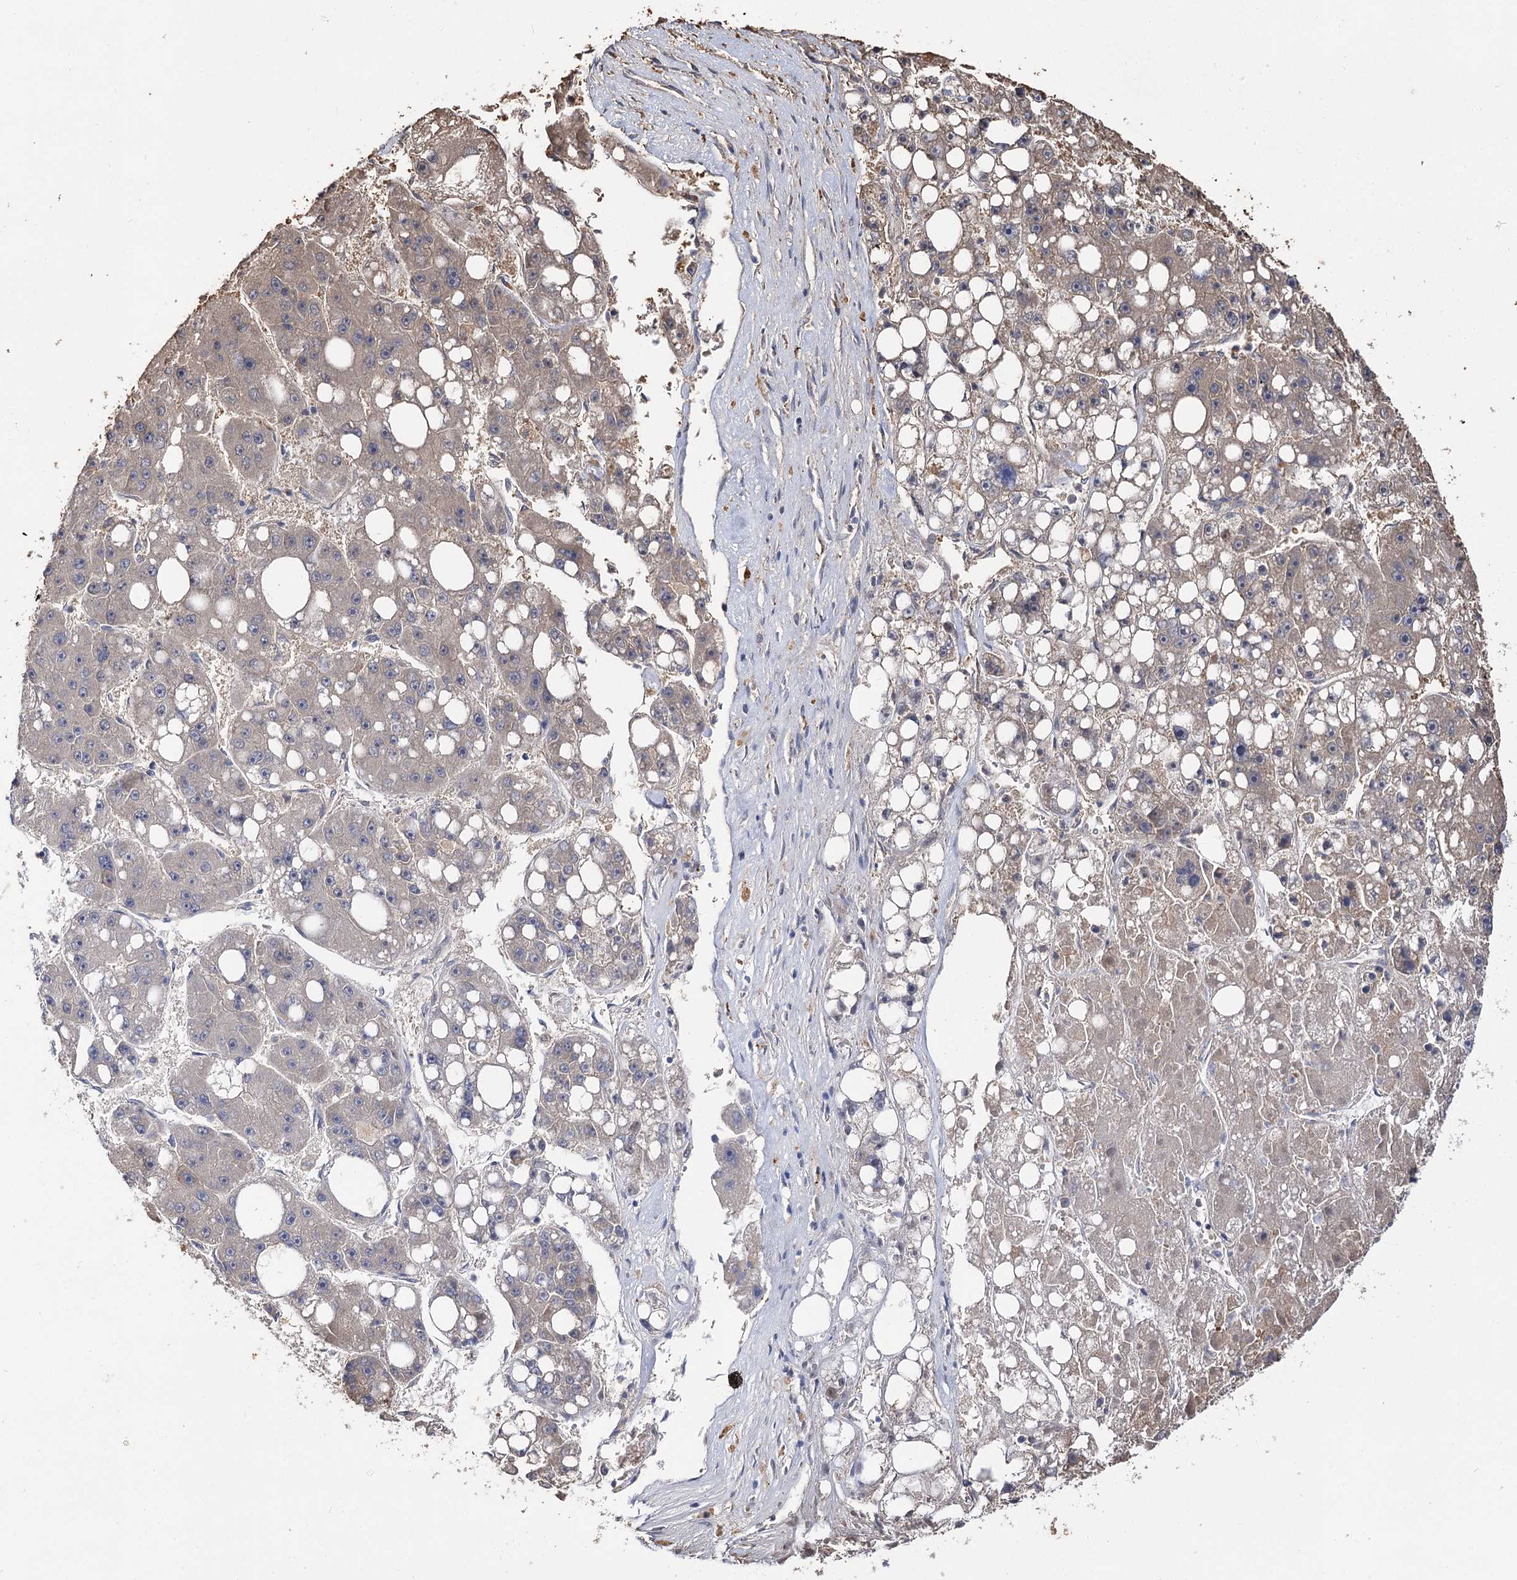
{"staining": {"intensity": "weak", "quantity": "<25%", "location": "cytoplasmic/membranous"}, "tissue": "liver cancer", "cell_type": "Tumor cells", "image_type": "cancer", "snomed": [{"axis": "morphology", "description": "Carcinoma, Hepatocellular, NOS"}, {"axis": "topography", "description": "Liver"}], "caption": "Immunohistochemistry (IHC) histopathology image of neoplastic tissue: hepatocellular carcinoma (liver) stained with DAB displays no significant protein staining in tumor cells.", "gene": "ARL13A", "patient": {"sex": "female", "age": 61}}